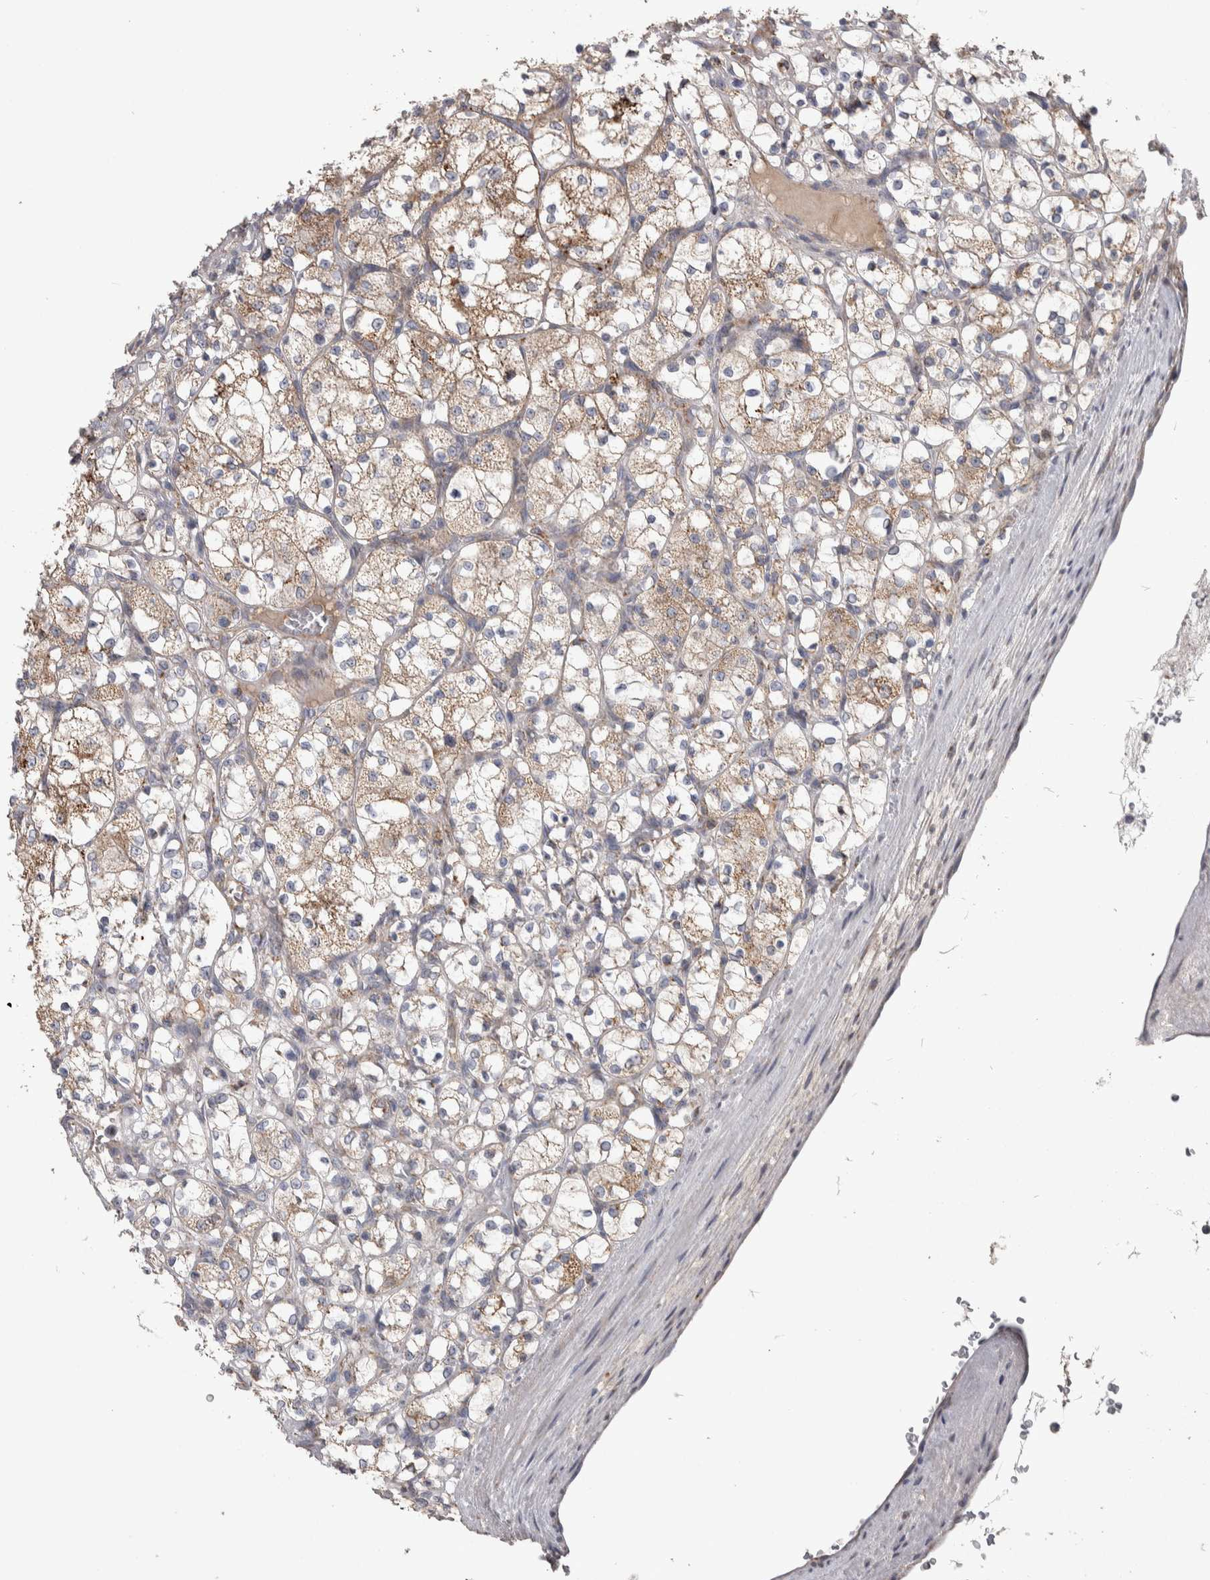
{"staining": {"intensity": "weak", "quantity": ">75%", "location": "cytoplasmic/membranous"}, "tissue": "renal cancer", "cell_type": "Tumor cells", "image_type": "cancer", "snomed": [{"axis": "morphology", "description": "Adenocarcinoma, NOS"}, {"axis": "topography", "description": "Kidney"}], "caption": "Brown immunohistochemical staining in adenocarcinoma (renal) demonstrates weak cytoplasmic/membranous positivity in about >75% of tumor cells.", "gene": "SCO1", "patient": {"sex": "female", "age": 69}}